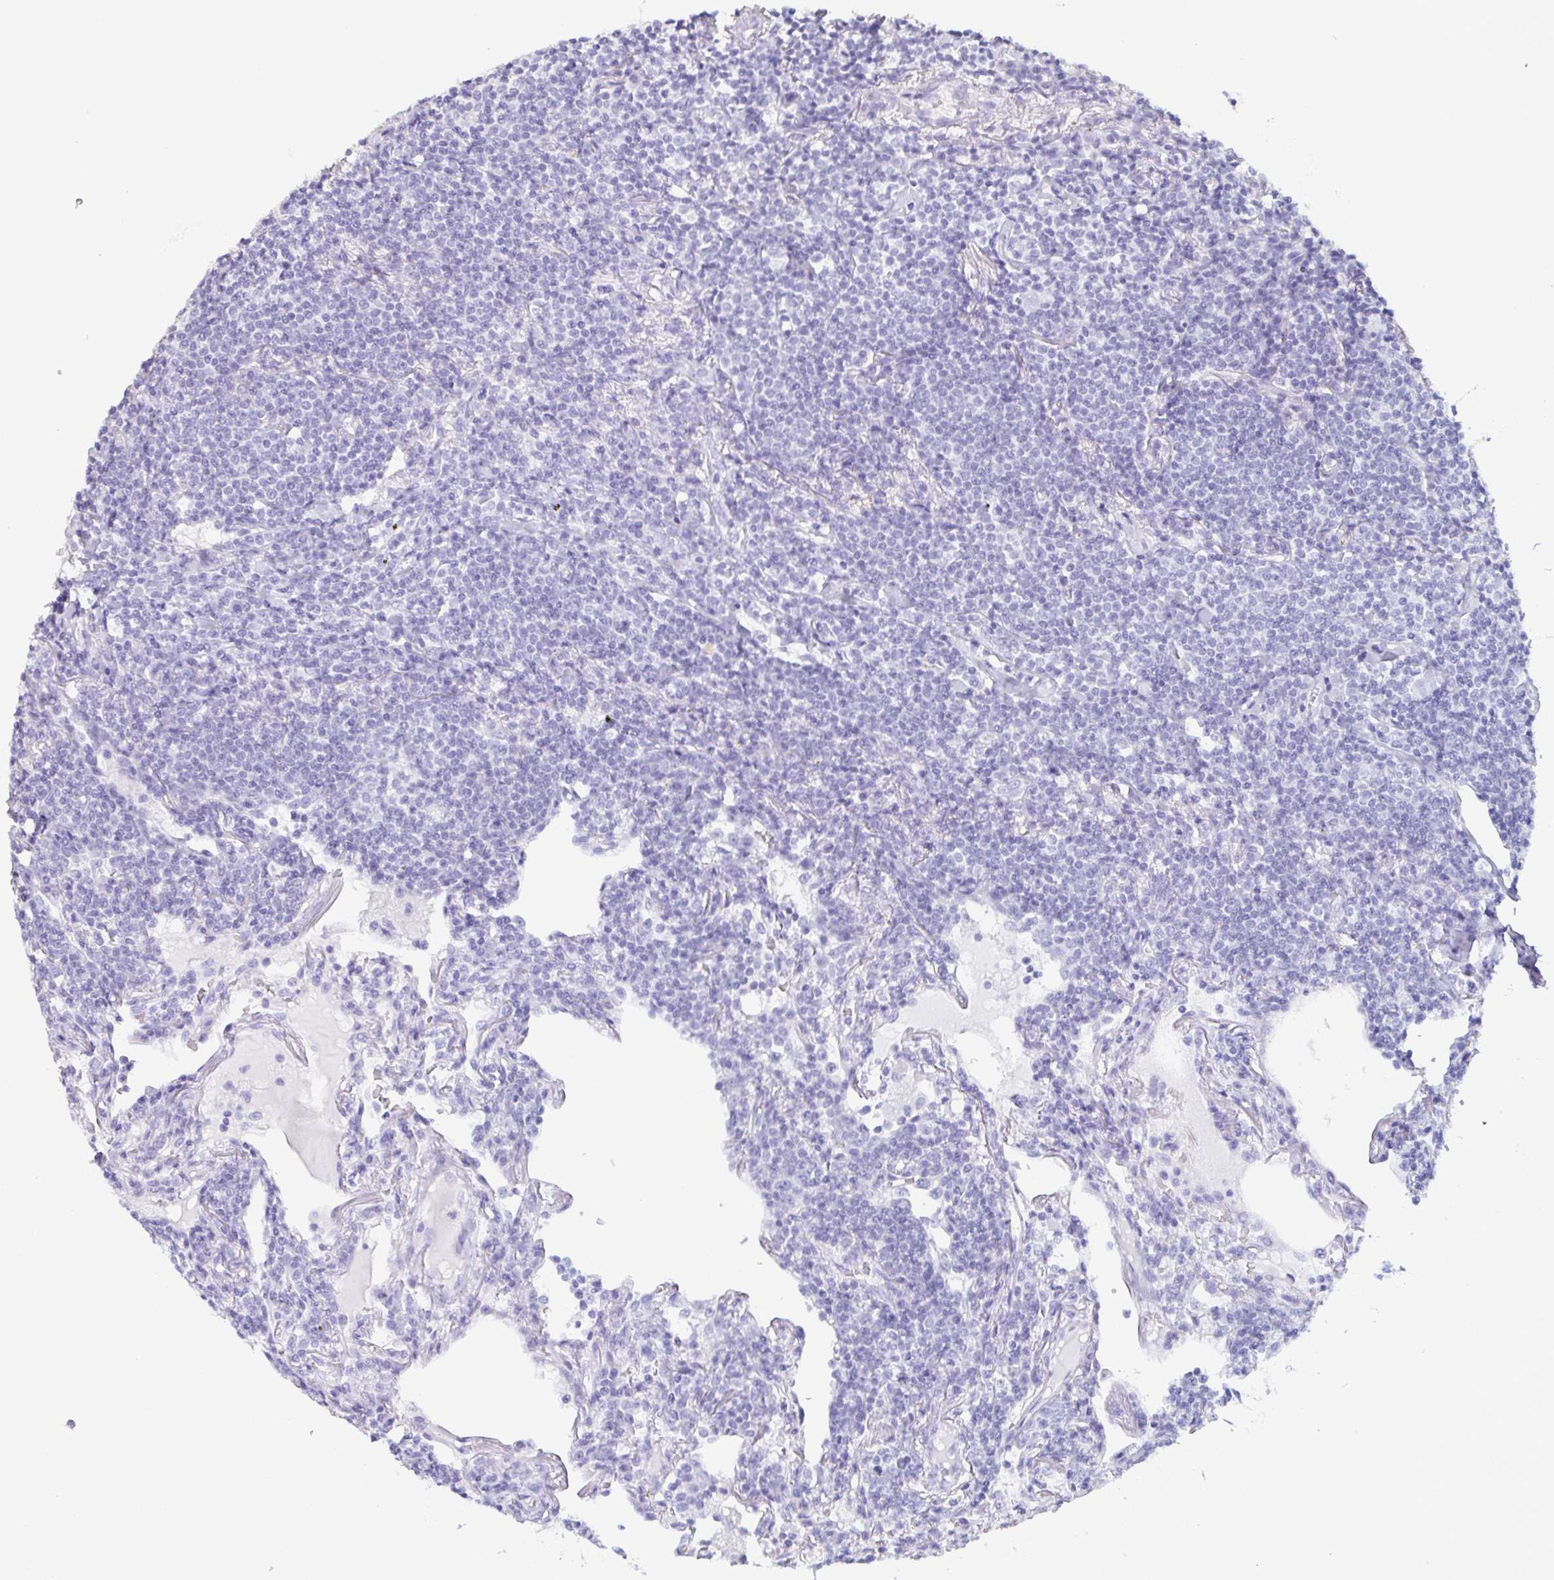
{"staining": {"intensity": "negative", "quantity": "none", "location": "none"}, "tissue": "lymphoma", "cell_type": "Tumor cells", "image_type": "cancer", "snomed": [{"axis": "morphology", "description": "Malignant lymphoma, non-Hodgkin's type, Low grade"}, {"axis": "topography", "description": "Lung"}], "caption": "An IHC micrograph of low-grade malignant lymphoma, non-Hodgkin's type is shown. There is no staining in tumor cells of low-grade malignant lymphoma, non-Hodgkin's type. (IHC, brightfield microscopy, high magnification).", "gene": "BPIFA2", "patient": {"sex": "female", "age": 71}}